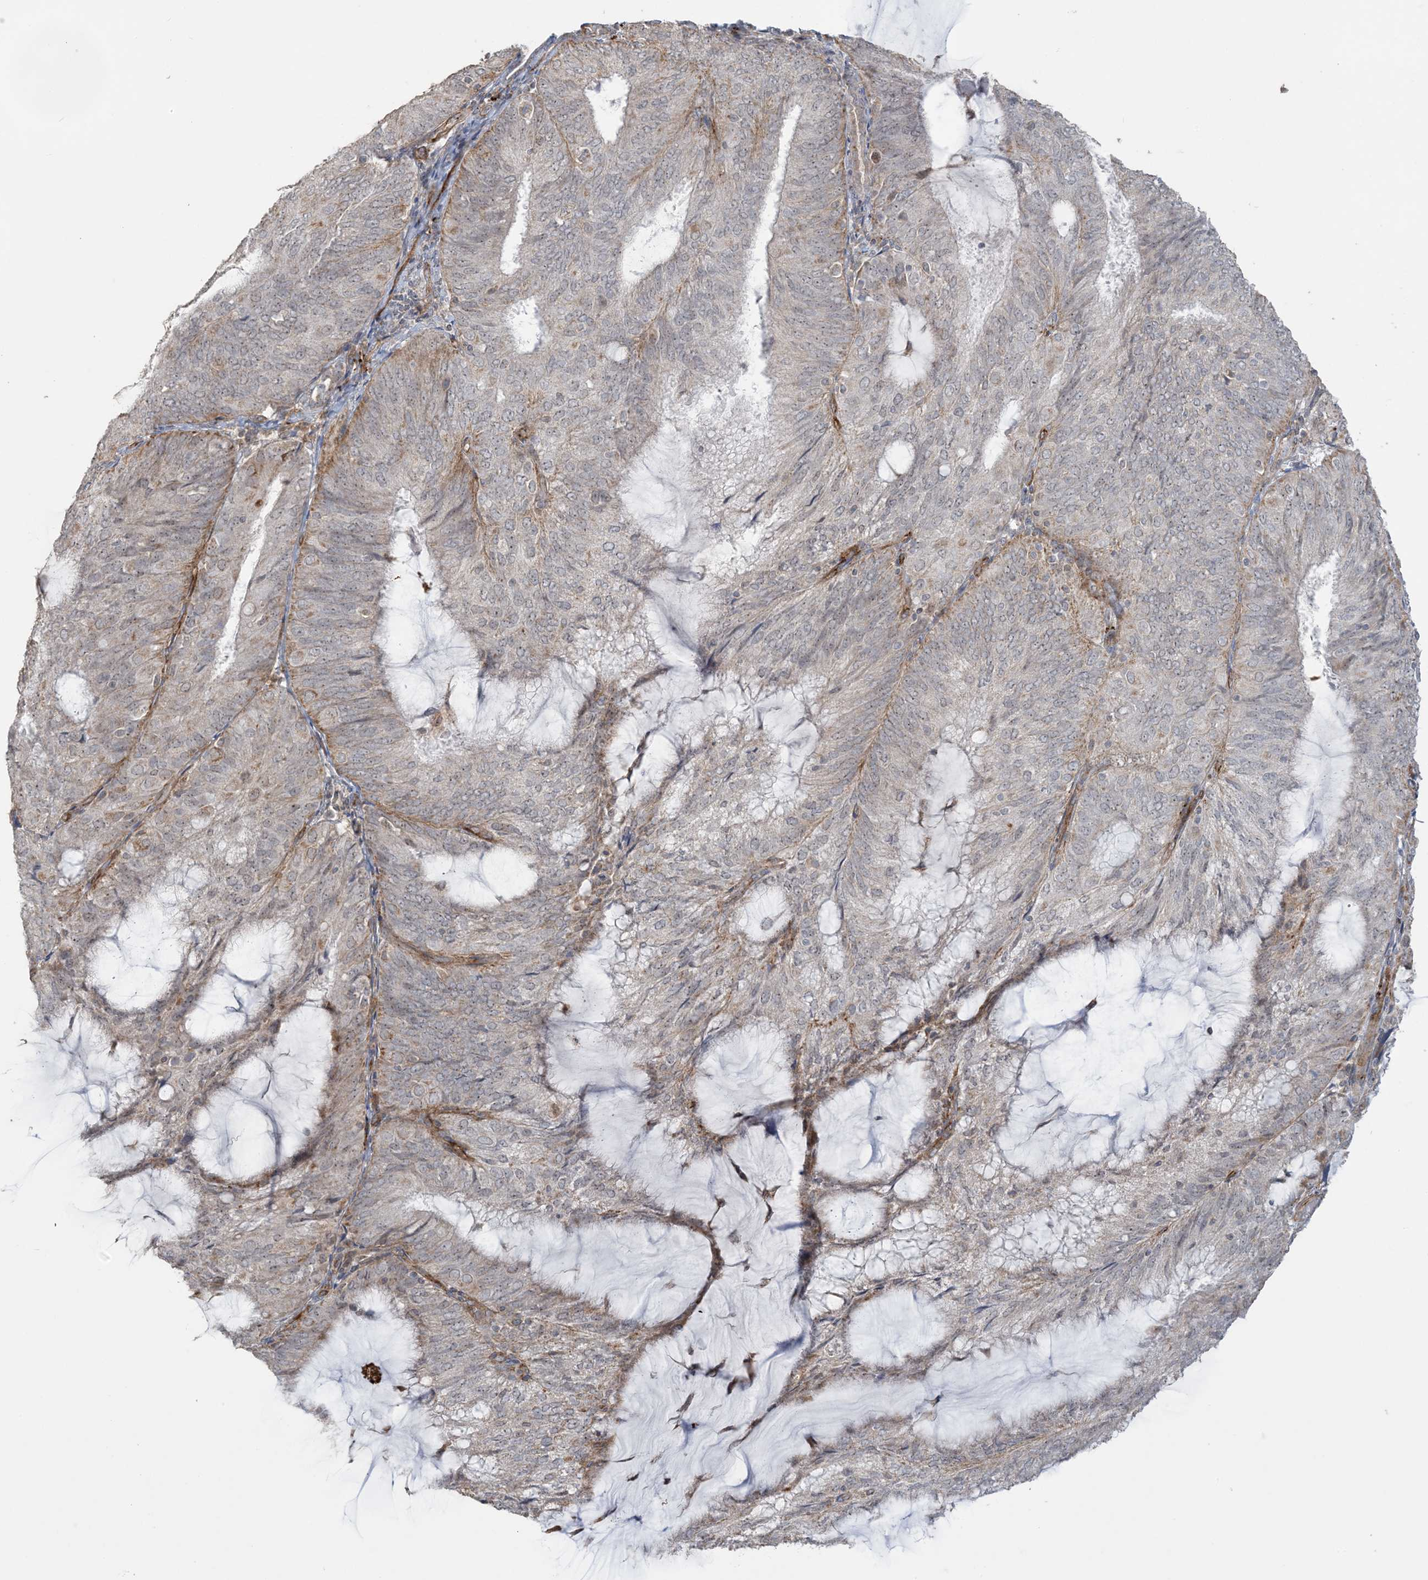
{"staining": {"intensity": "weak", "quantity": "<25%", "location": "cytoplasmic/membranous"}, "tissue": "endometrial cancer", "cell_type": "Tumor cells", "image_type": "cancer", "snomed": [{"axis": "morphology", "description": "Adenocarcinoma, NOS"}, {"axis": "topography", "description": "Endometrium"}], "caption": "The photomicrograph exhibits no staining of tumor cells in endometrial adenocarcinoma.", "gene": "AGA", "patient": {"sex": "female", "age": 81}}